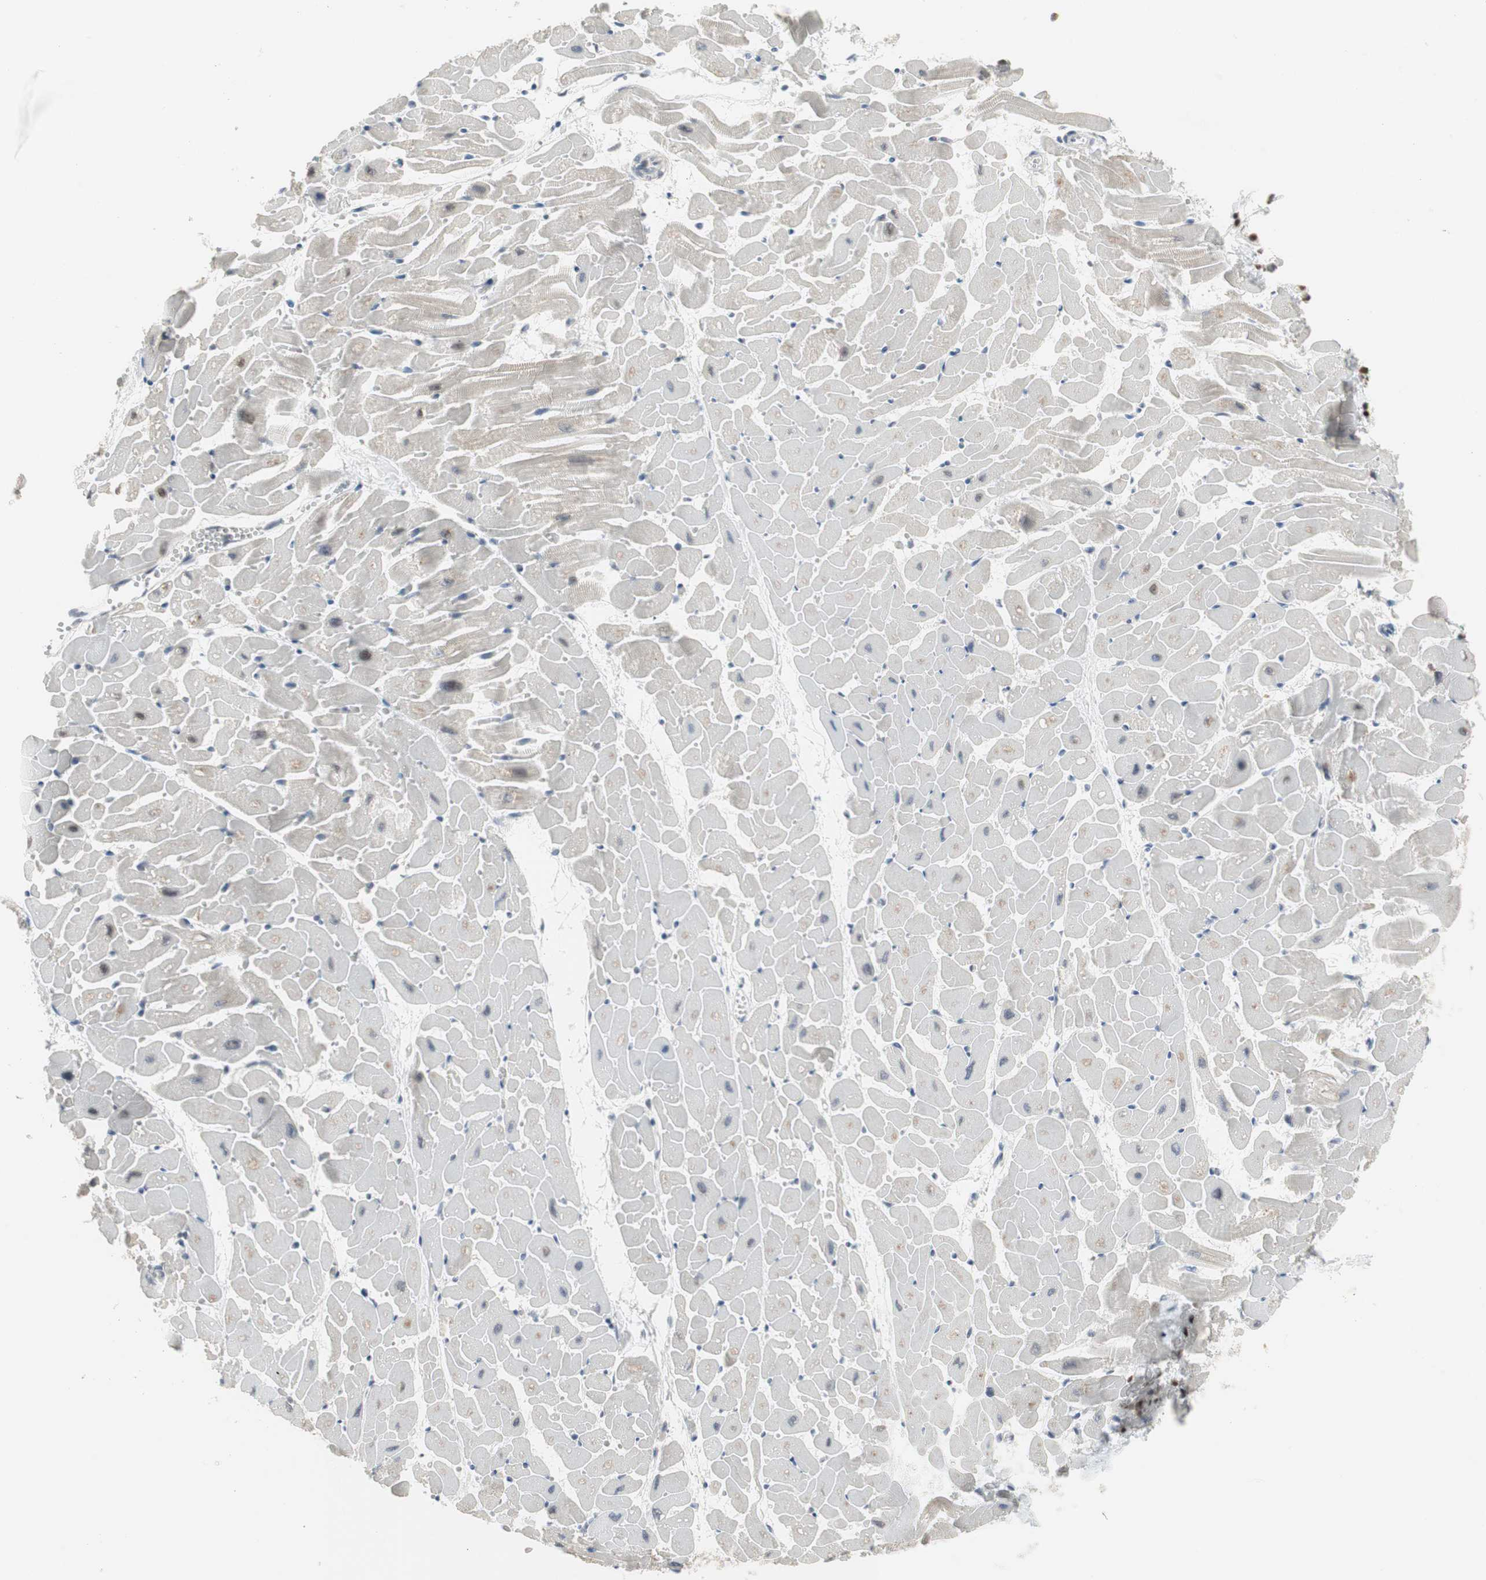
{"staining": {"intensity": "moderate", "quantity": "<25%", "location": "nuclear"}, "tissue": "heart muscle", "cell_type": "Cardiomyocytes", "image_type": "normal", "snomed": [{"axis": "morphology", "description": "Normal tissue, NOS"}, {"axis": "topography", "description": "Heart"}], "caption": "This histopathology image reveals benign heart muscle stained with immunohistochemistry (IHC) to label a protein in brown. The nuclear of cardiomyocytes show moderate positivity for the protein. Nuclei are counter-stained blue.", "gene": "RTF1", "patient": {"sex": "female", "age": 19}}